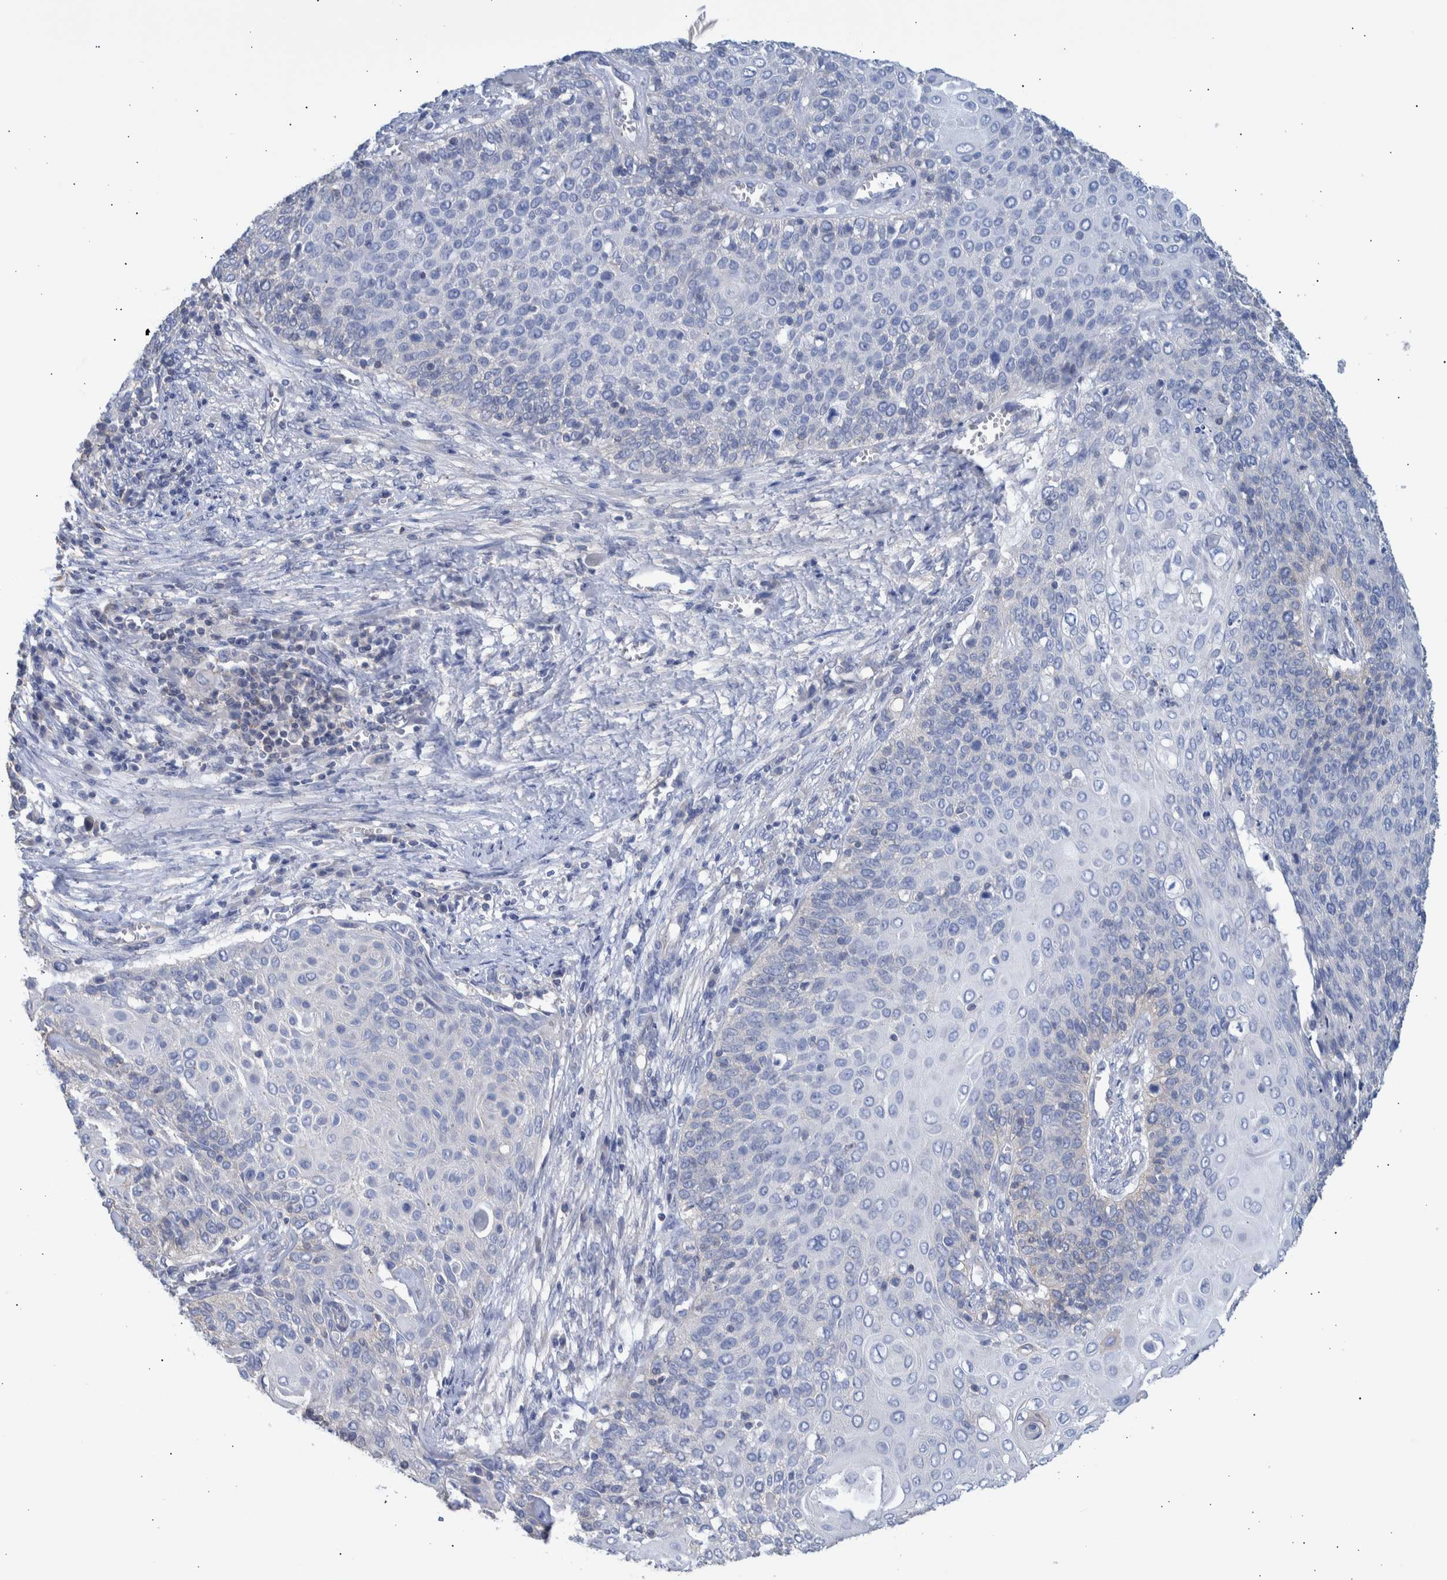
{"staining": {"intensity": "negative", "quantity": "none", "location": "none"}, "tissue": "cervical cancer", "cell_type": "Tumor cells", "image_type": "cancer", "snomed": [{"axis": "morphology", "description": "Squamous cell carcinoma, NOS"}, {"axis": "topography", "description": "Cervix"}], "caption": "This photomicrograph is of cervical cancer stained with immunohistochemistry to label a protein in brown with the nuclei are counter-stained blue. There is no staining in tumor cells.", "gene": "PPP3CC", "patient": {"sex": "female", "age": 39}}